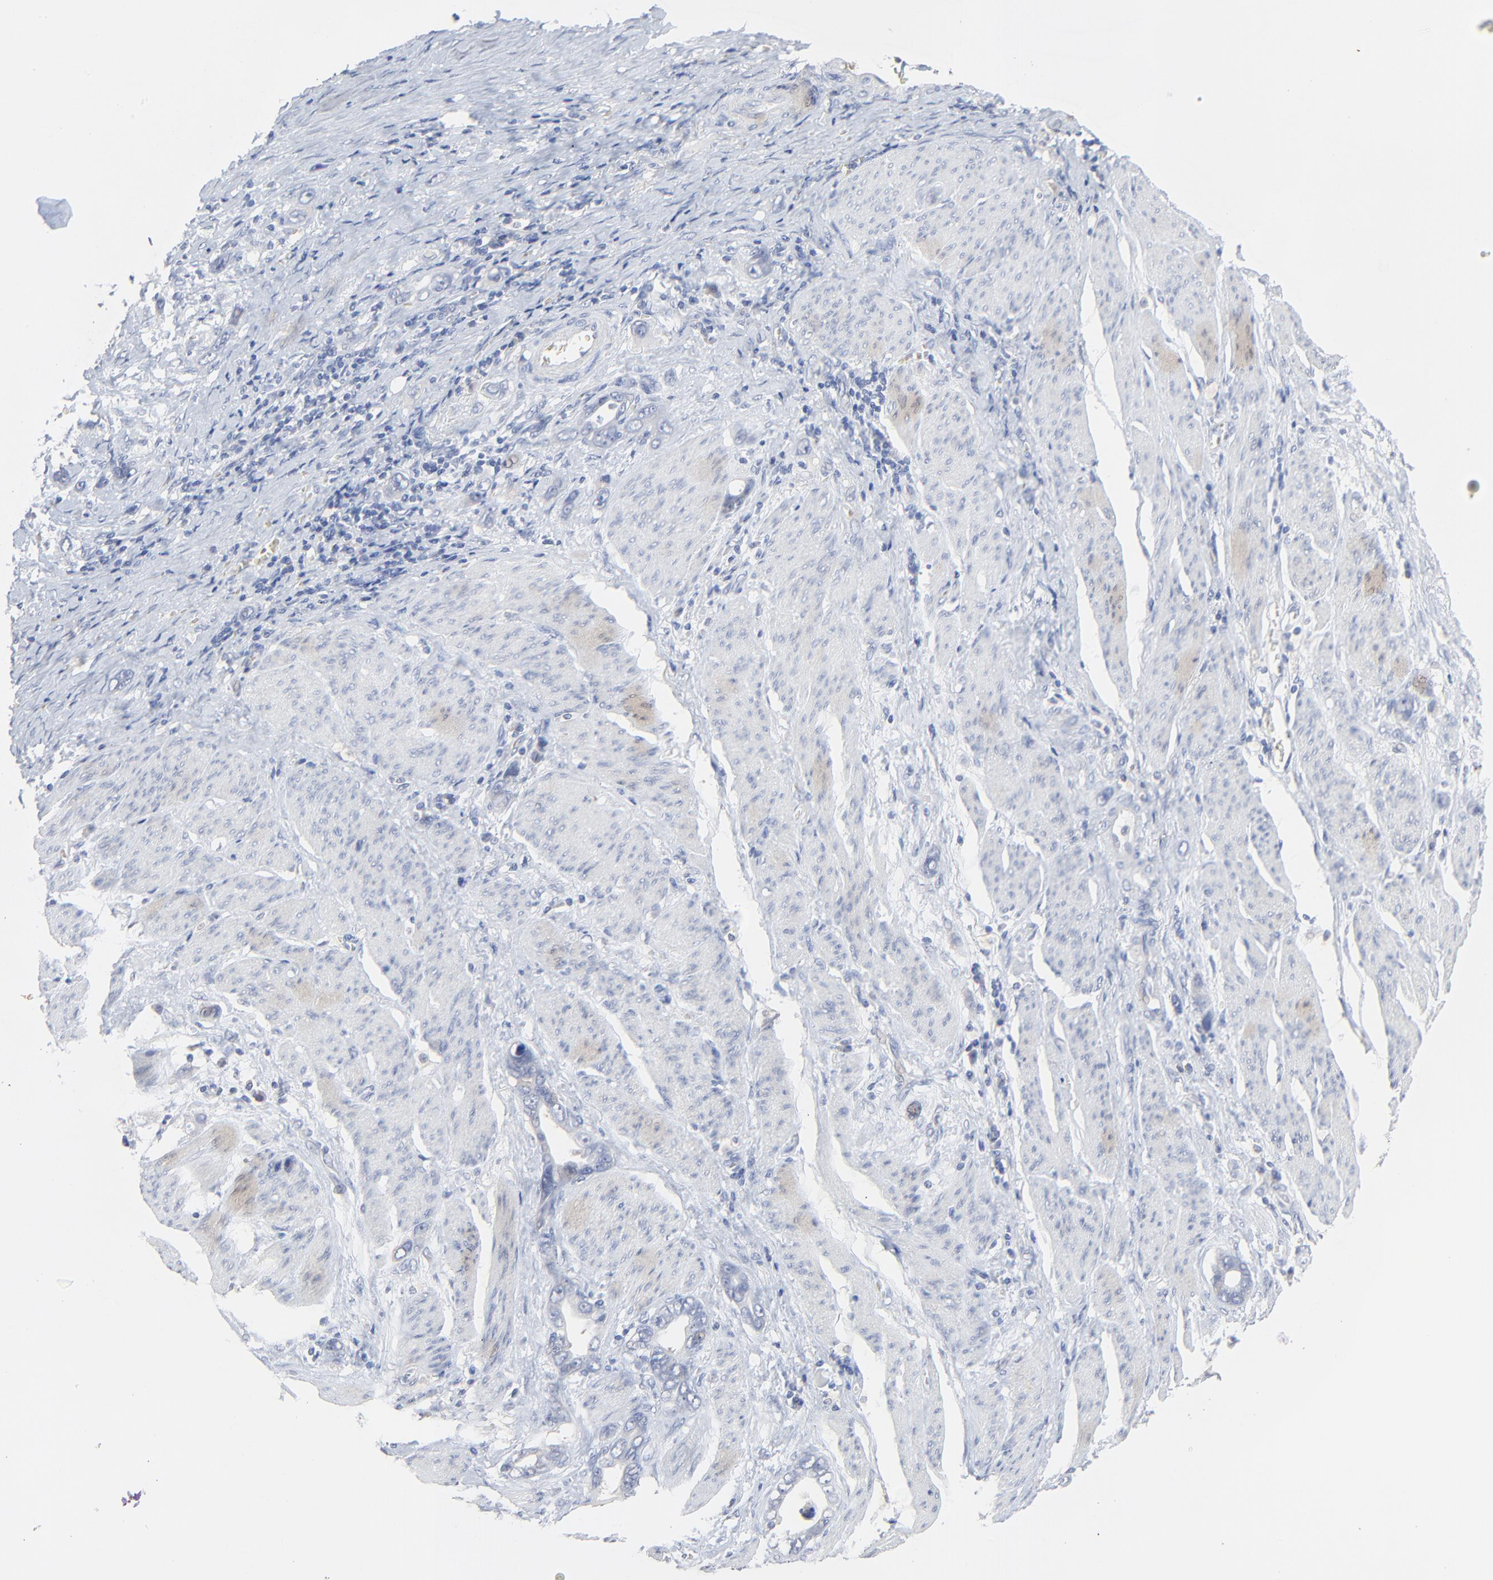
{"staining": {"intensity": "negative", "quantity": "none", "location": "none"}, "tissue": "stomach cancer", "cell_type": "Tumor cells", "image_type": "cancer", "snomed": [{"axis": "morphology", "description": "Adenocarcinoma, NOS"}, {"axis": "topography", "description": "Stomach"}], "caption": "Tumor cells are negative for brown protein staining in adenocarcinoma (stomach). (DAB immunohistochemistry (IHC) with hematoxylin counter stain).", "gene": "FANCB", "patient": {"sex": "male", "age": 78}}